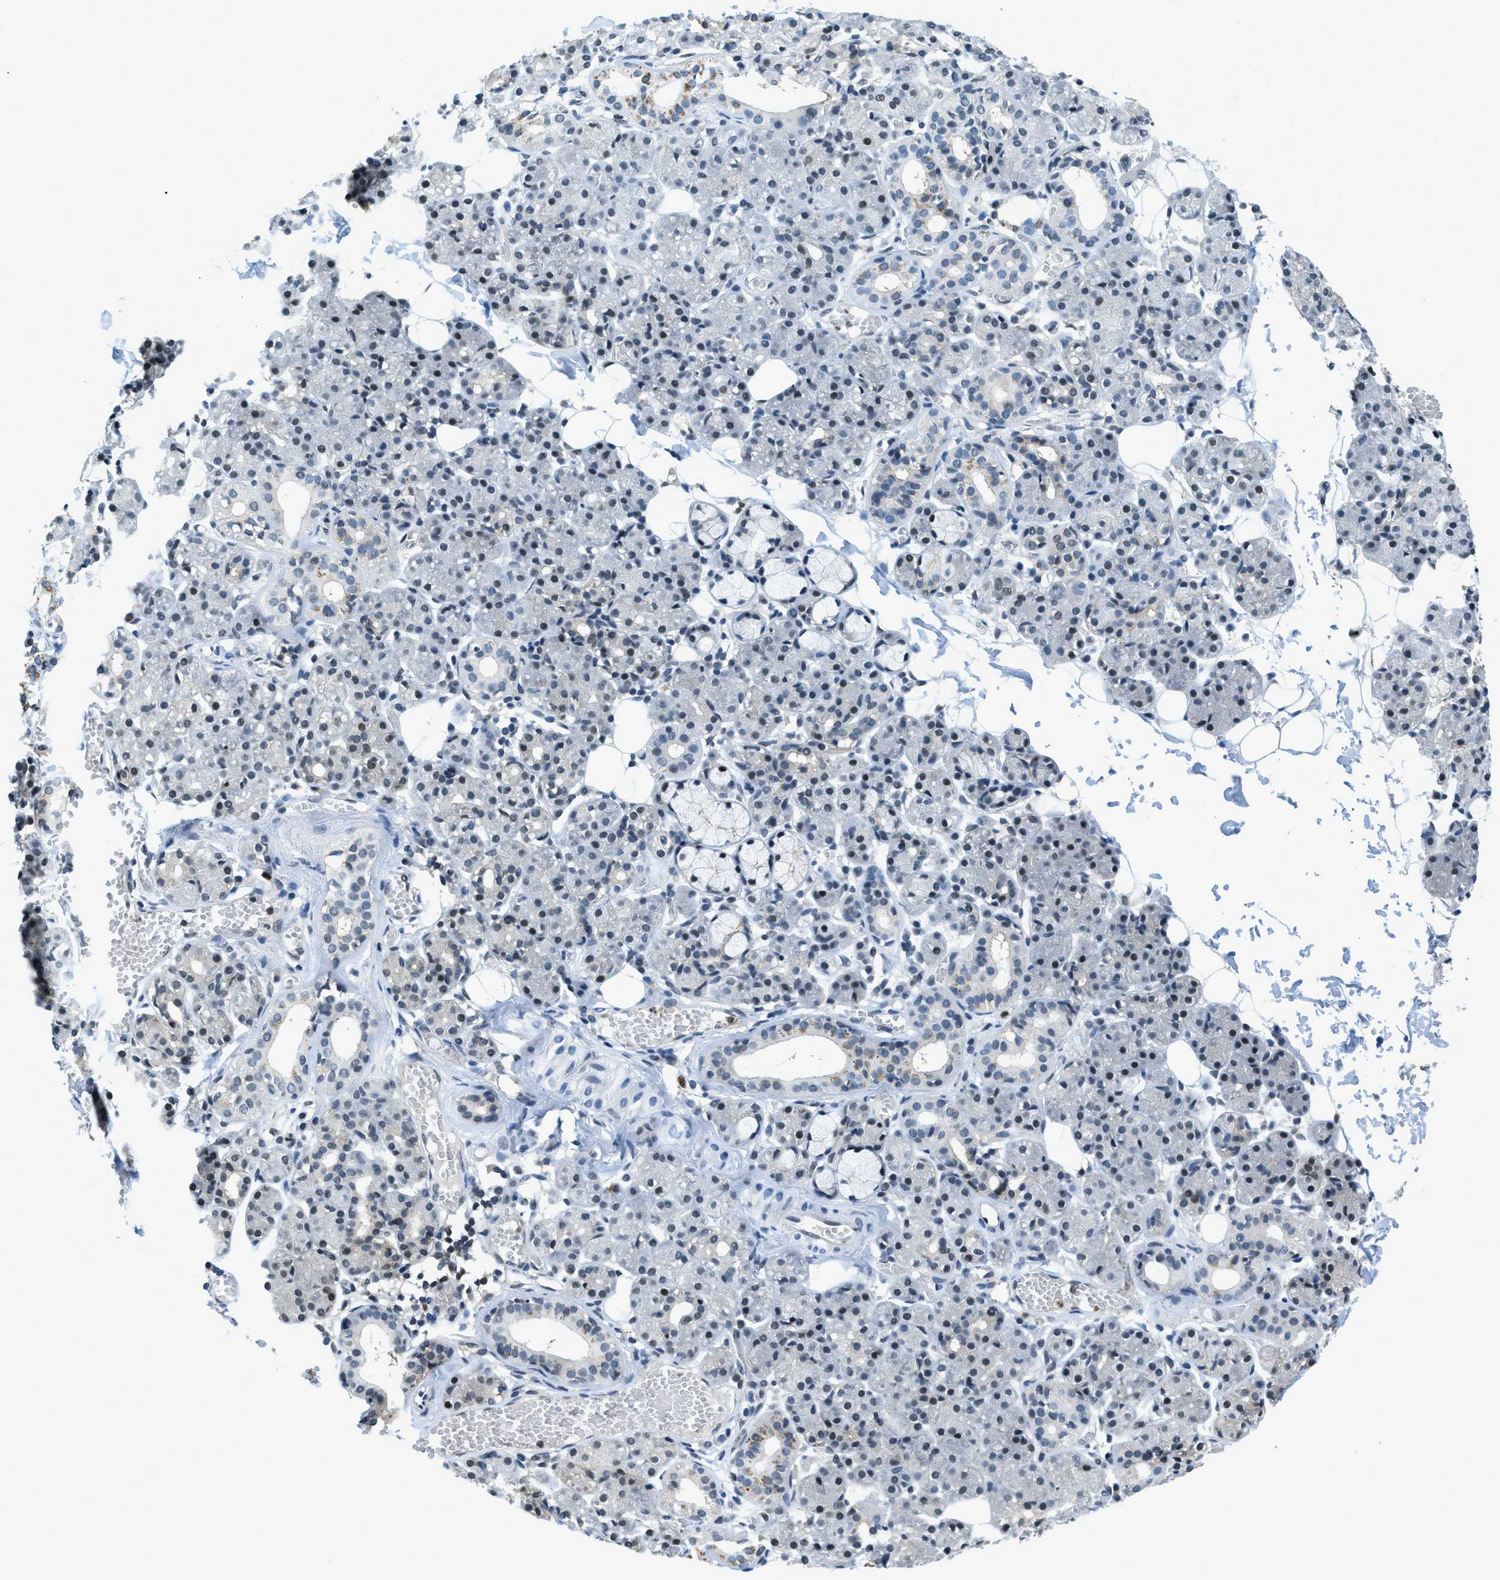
{"staining": {"intensity": "weak", "quantity": "25%-75%", "location": "nuclear"}, "tissue": "salivary gland", "cell_type": "Glandular cells", "image_type": "normal", "snomed": [{"axis": "morphology", "description": "Normal tissue, NOS"}, {"axis": "topography", "description": "Salivary gland"}], "caption": "A brown stain highlights weak nuclear expression of a protein in glandular cells of unremarkable salivary gland.", "gene": "OGFR", "patient": {"sex": "male", "age": 63}}